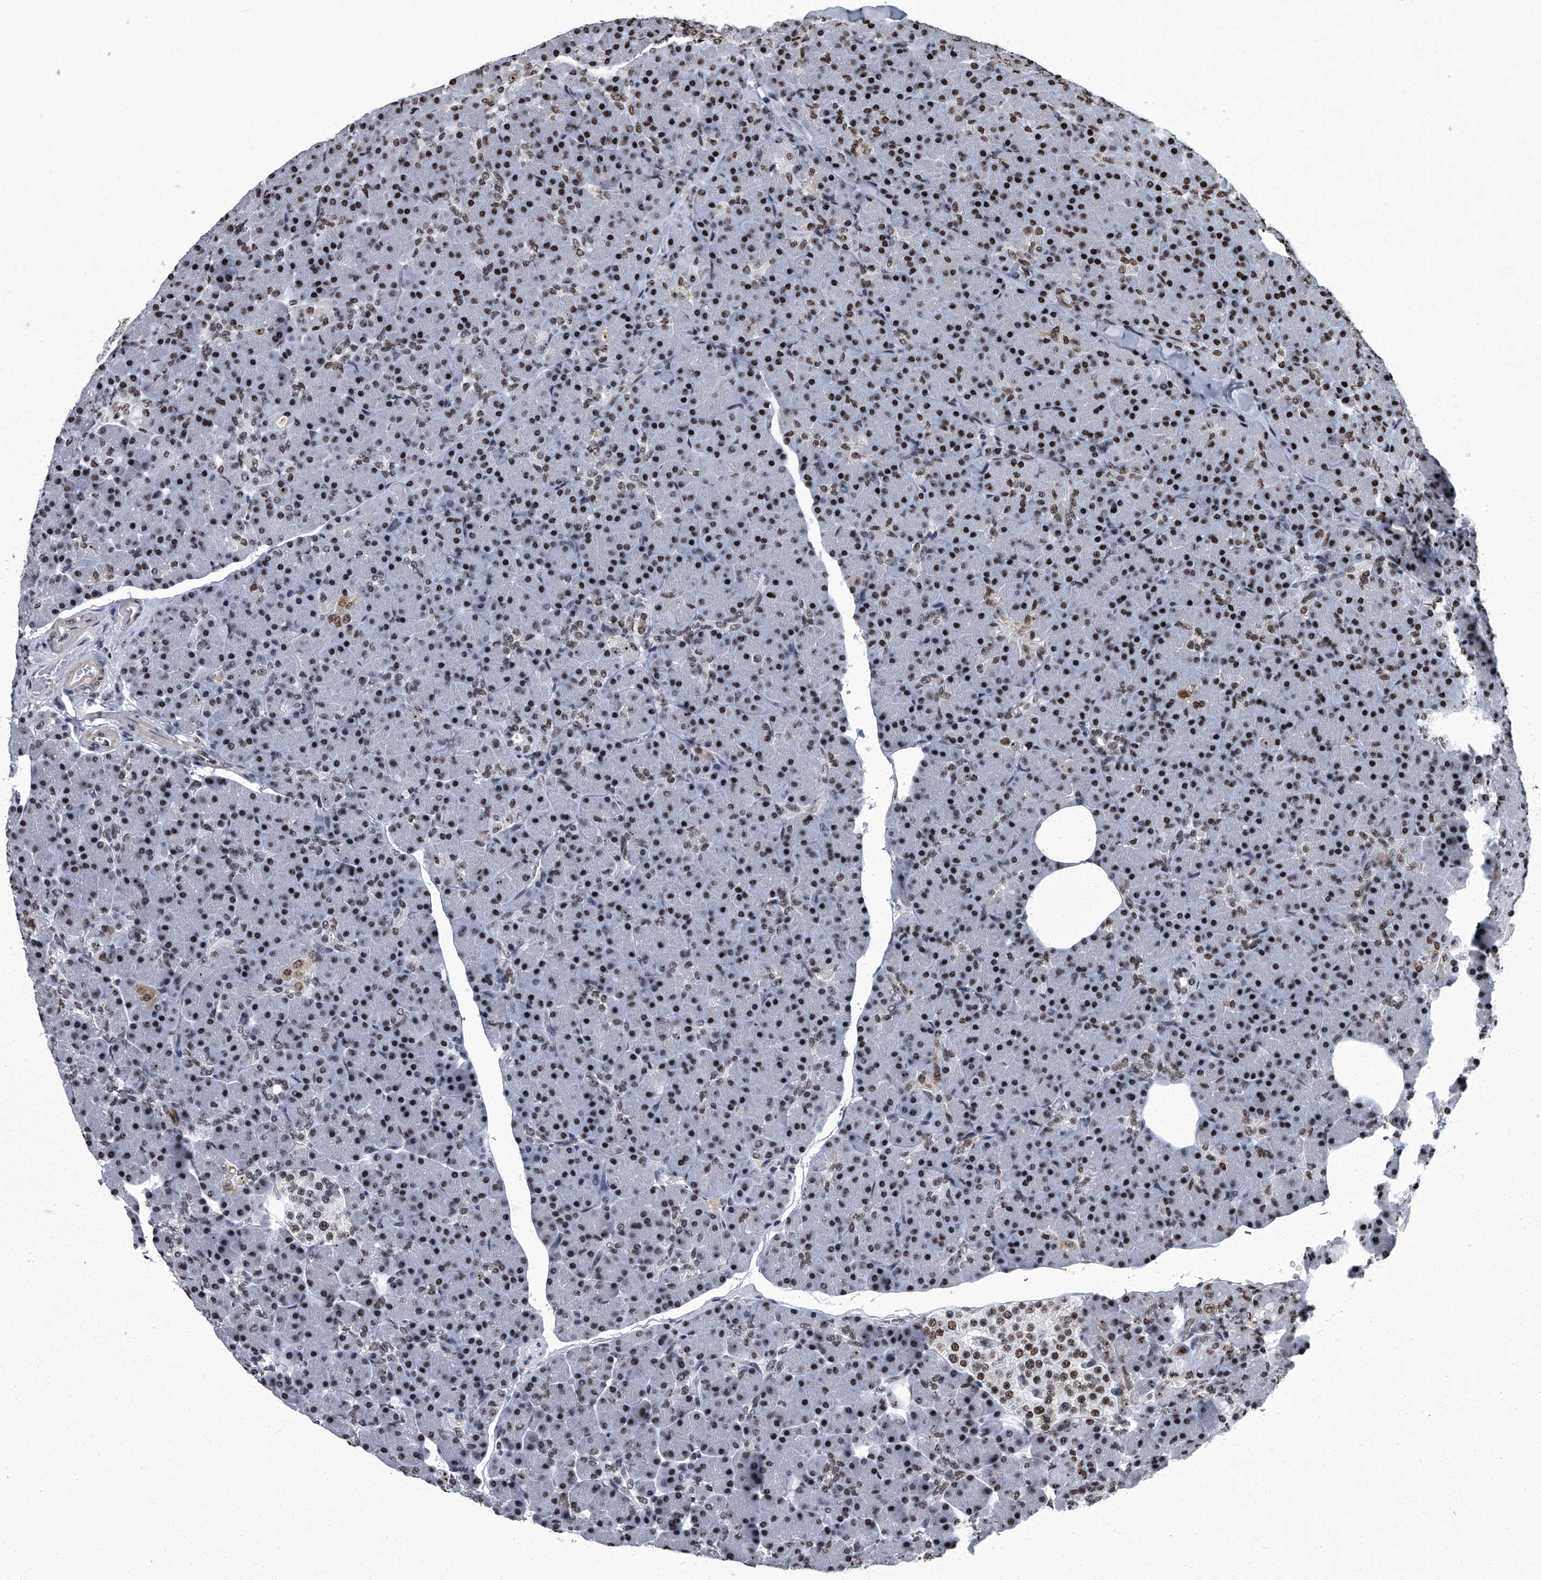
{"staining": {"intensity": "moderate", "quantity": "25%-75%", "location": "nuclear"}, "tissue": "pancreas", "cell_type": "Exocrine glandular cells", "image_type": "normal", "snomed": [{"axis": "morphology", "description": "Normal tissue, NOS"}, {"axis": "topography", "description": "Pancreas"}], "caption": "This image demonstrates IHC staining of unremarkable human pancreas, with medium moderate nuclear expression in approximately 25%-75% of exocrine glandular cells.", "gene": "ZNF518B", "patient": {"sex": "female", "age": 43}}